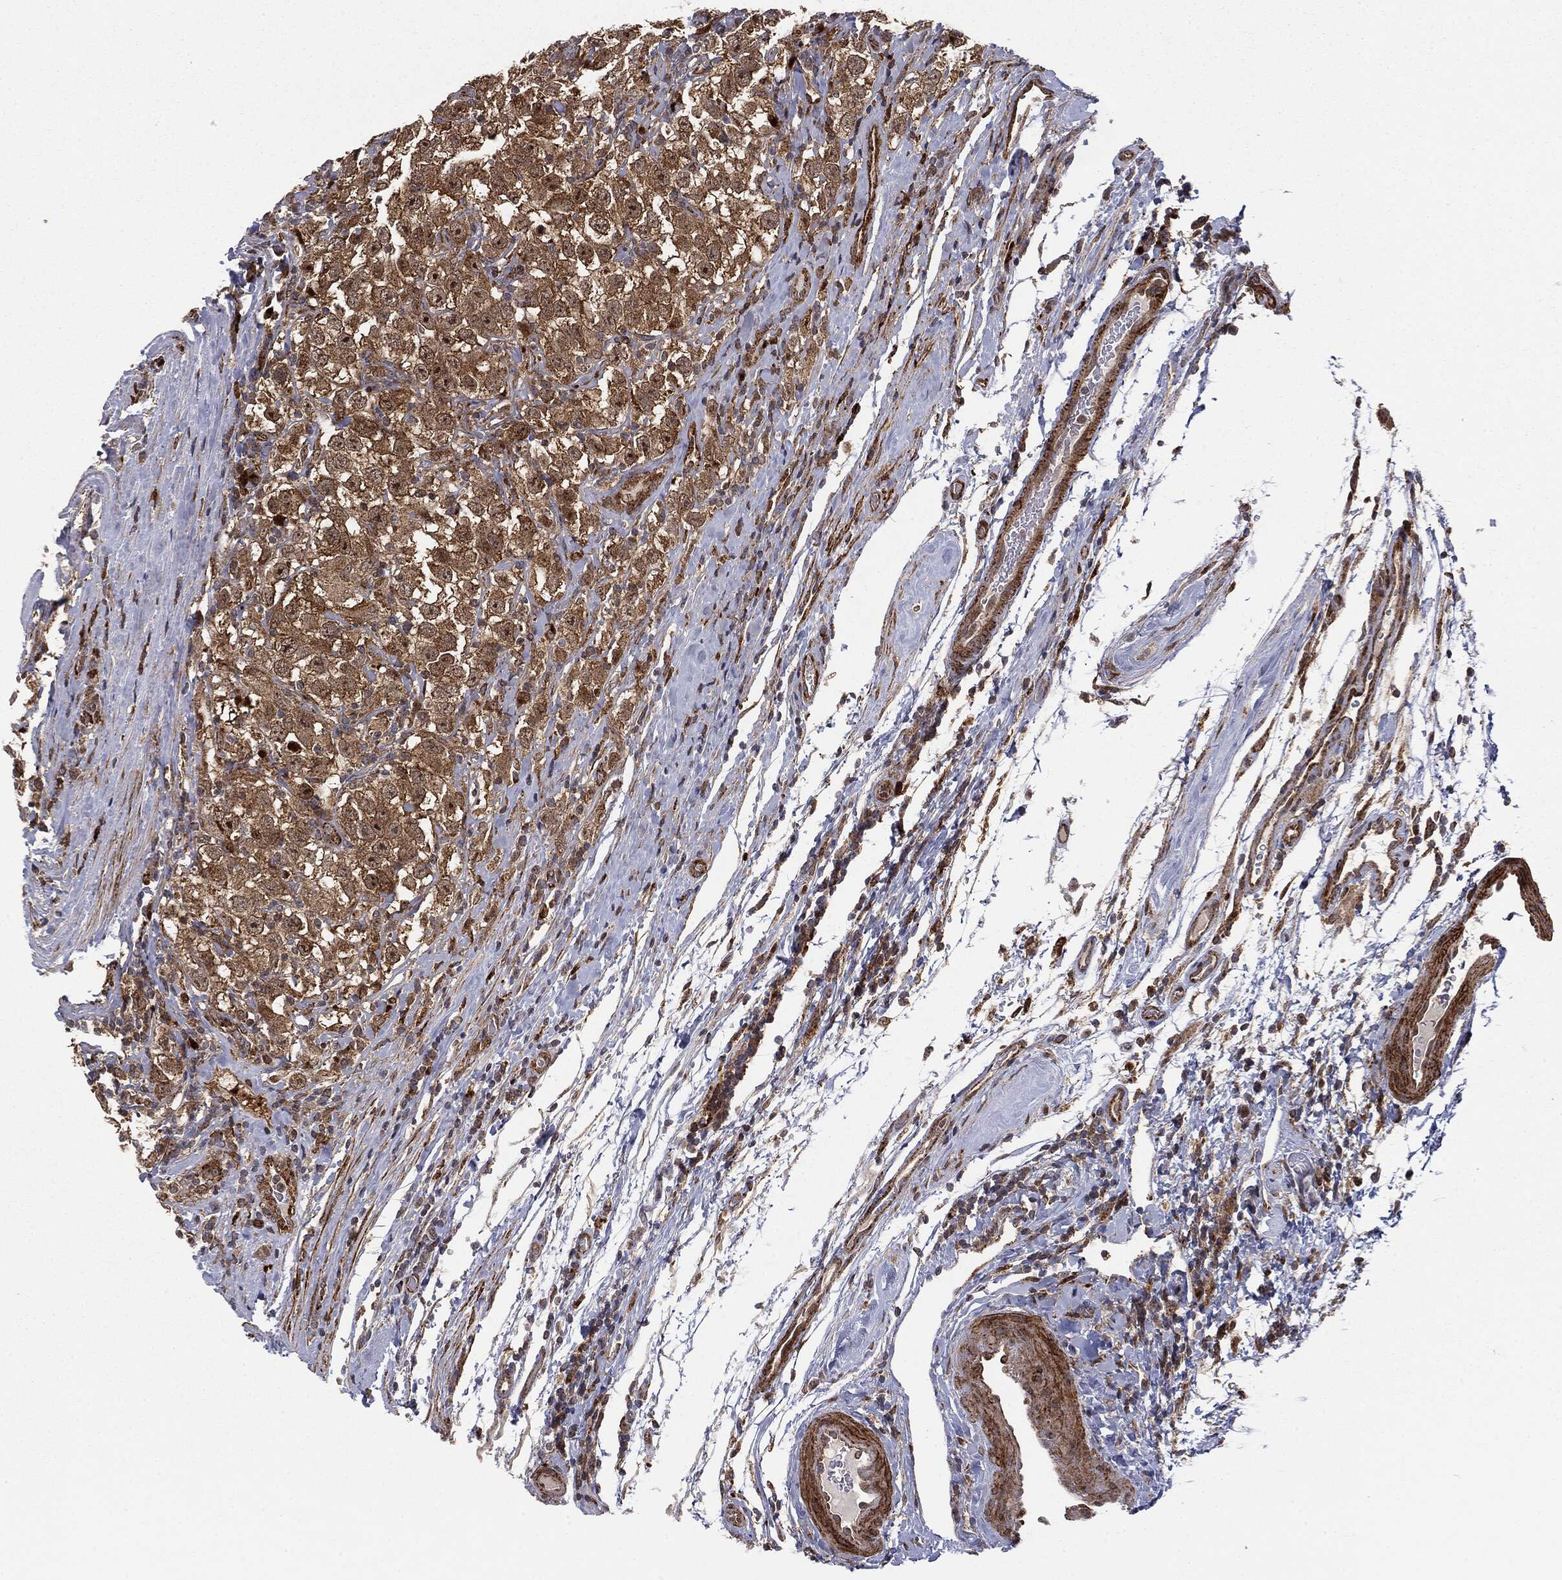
{"staining": {"intensity": "moderate", "quantity": ">75%", "location": "cytoplasmic/membranous,nuclear"}, "tissue": "testis cancer", "cell_type": "Tumor cells", "image_type": "cancer", "snomed": [{"axis": "morphology", "description": "Seminoma, NOS"}, {"axis": "topography", "description": "Testis"}], "caption": "Immunohistochemistry (IHC) of testis cancer (seminoma) exhibits medium levels of moderate cytoplasmic/membranous and nuclear staining in about >75% of tumor cells.", "gene": "PTEN", "patient": {"sex": "male", "age": 41}}